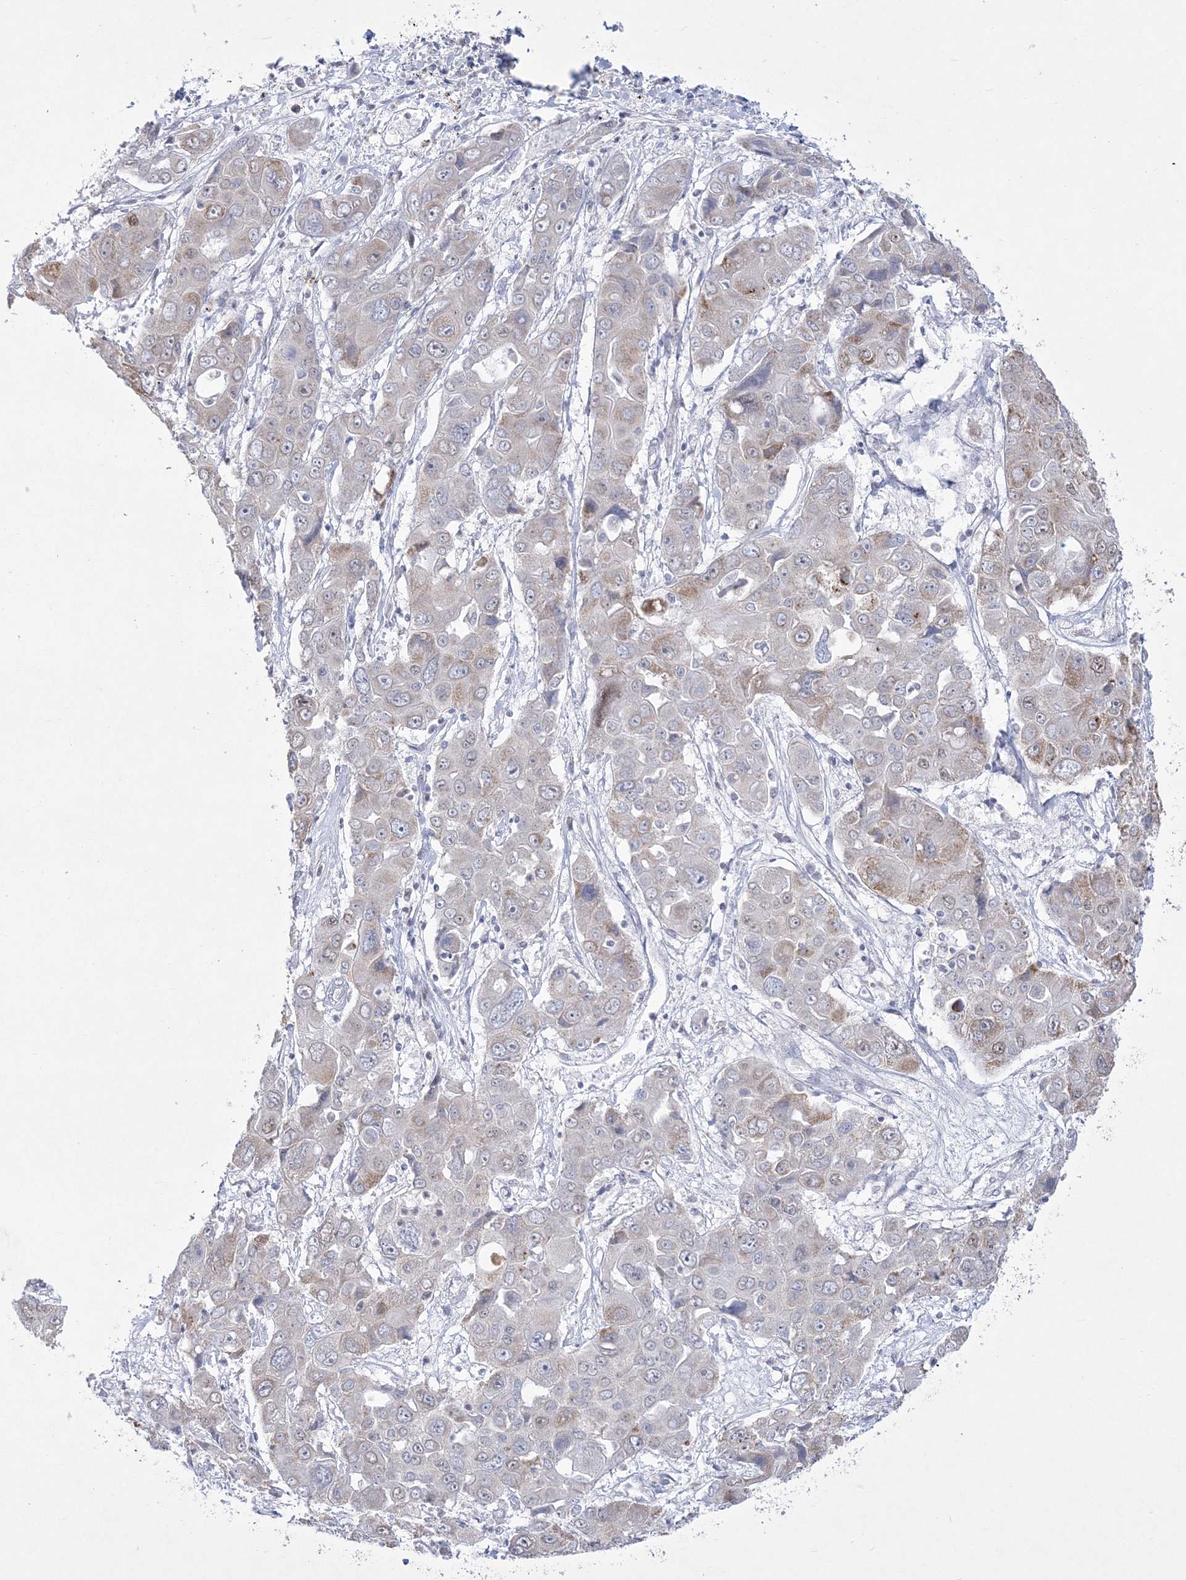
{"staining": {"intensity": "weak", "quantity": "<25%", "location": "cytoplasmic/membranous"}, "tissue": "liver cancer", "cell_type": "Tumor cells", "image_type": "cancer", "snomed": [{"axis": "morphology", "description": "Cholangiocarcinoma"}, {"axis": "topography", "description": "Liver"}], "caption": "This is an immunohistochemistry (IHC) image of liver cancer. There is no staining in tumor cells.", "gene": "WDR27", "patient": {"sex": "male", "age": 67}}